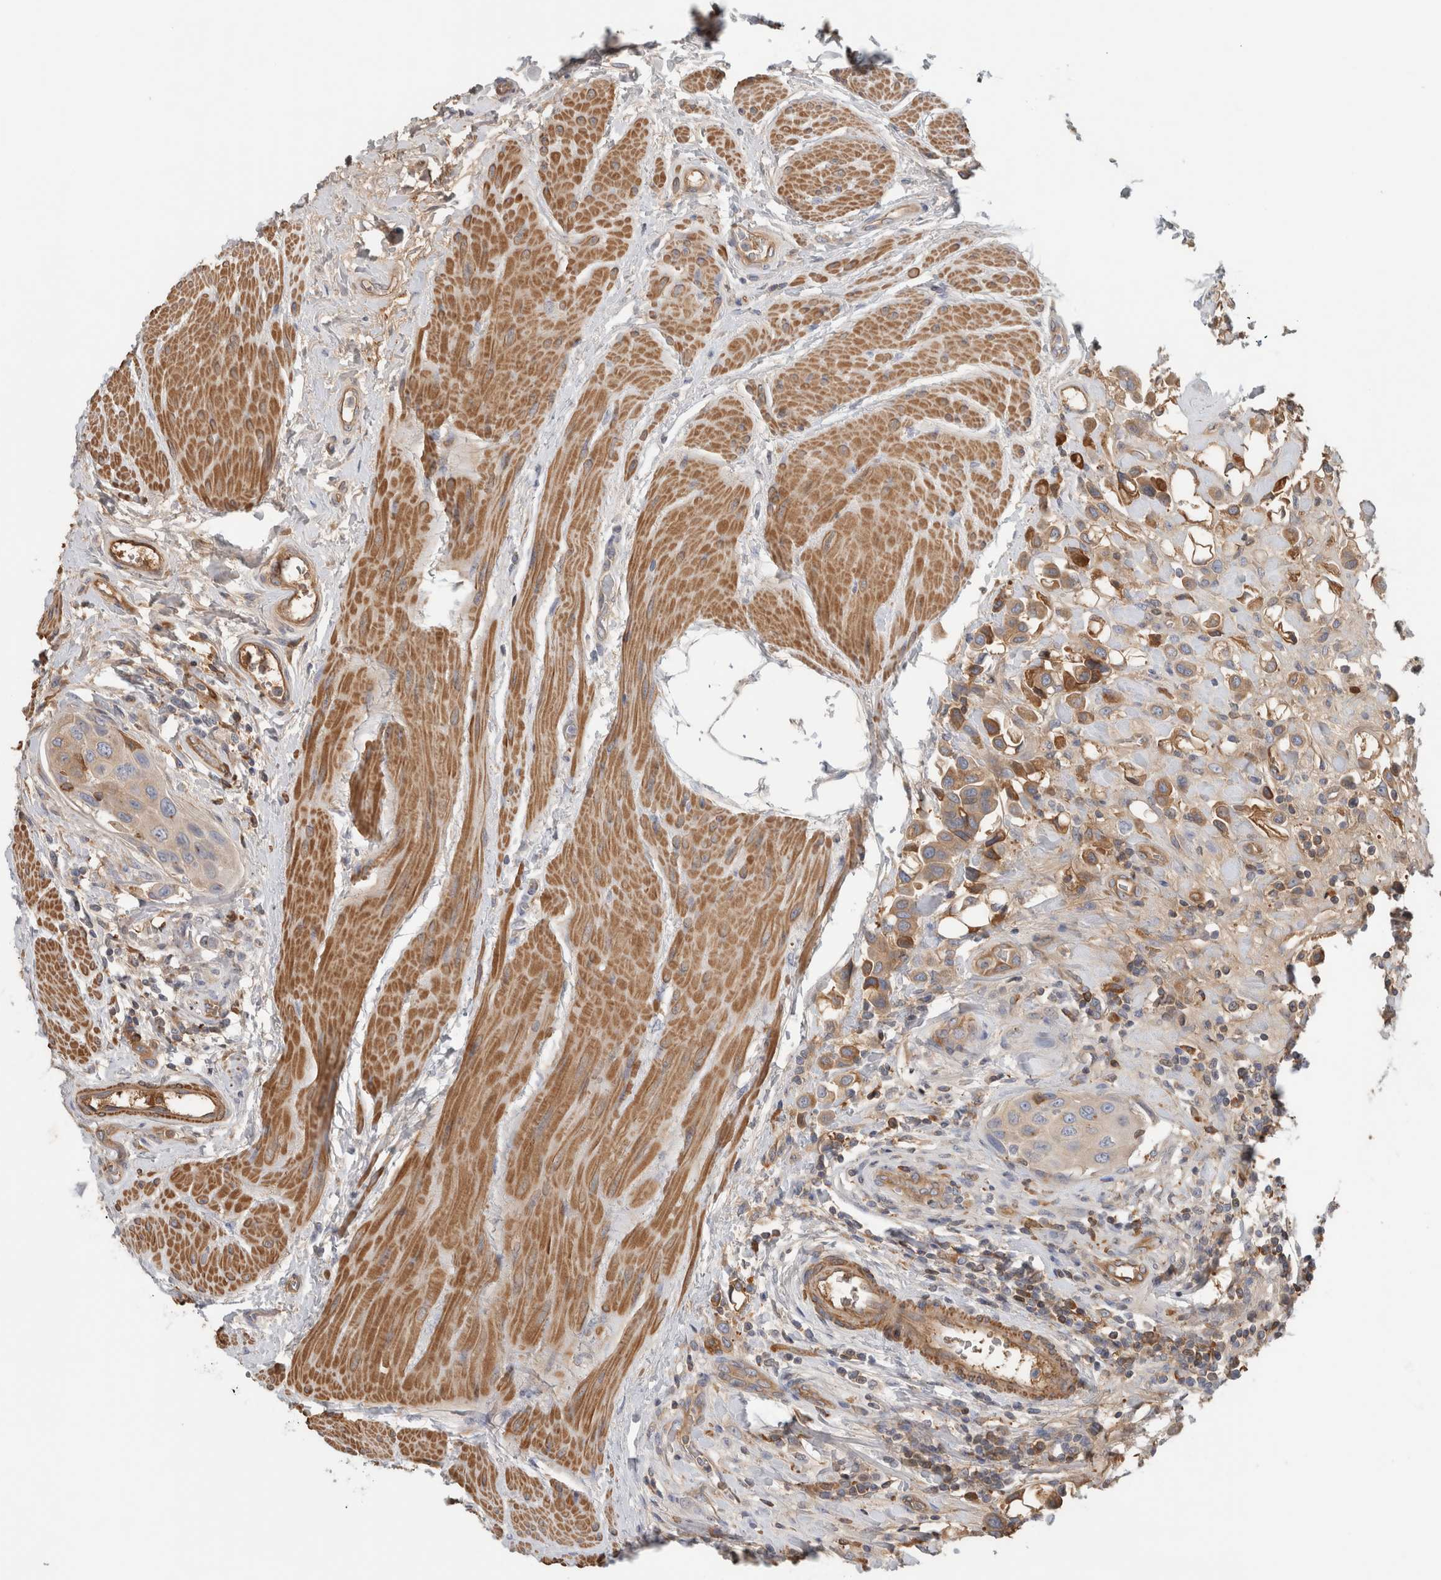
{"staining": {"intensity": "moderate", "quantity": ">75%", "location": "cytoplasmic/membranous"}, "tissue": "urothelial cancer", "cell_type": "Tumor cells", "image_type": "cancer", "snomed": [{"axis": "morphology", "description": "Urothelial carcinoma, High grade"}, {"axis": "topography", "description": "Urinary bladder"}], "caption": "Immunohistochemistry photomicrograph of neoplastic tissue: urothelial cancer stained using immunohistochemistry (IHC) exhibits medium levels of moderate protein expression localized specifically in the cytoplasmic/membranous of tumor cells, appearing as a cytoplasmic/membranous brown color.", "gene": "CFI", "patient": {"sex": "male", "age": 50}}